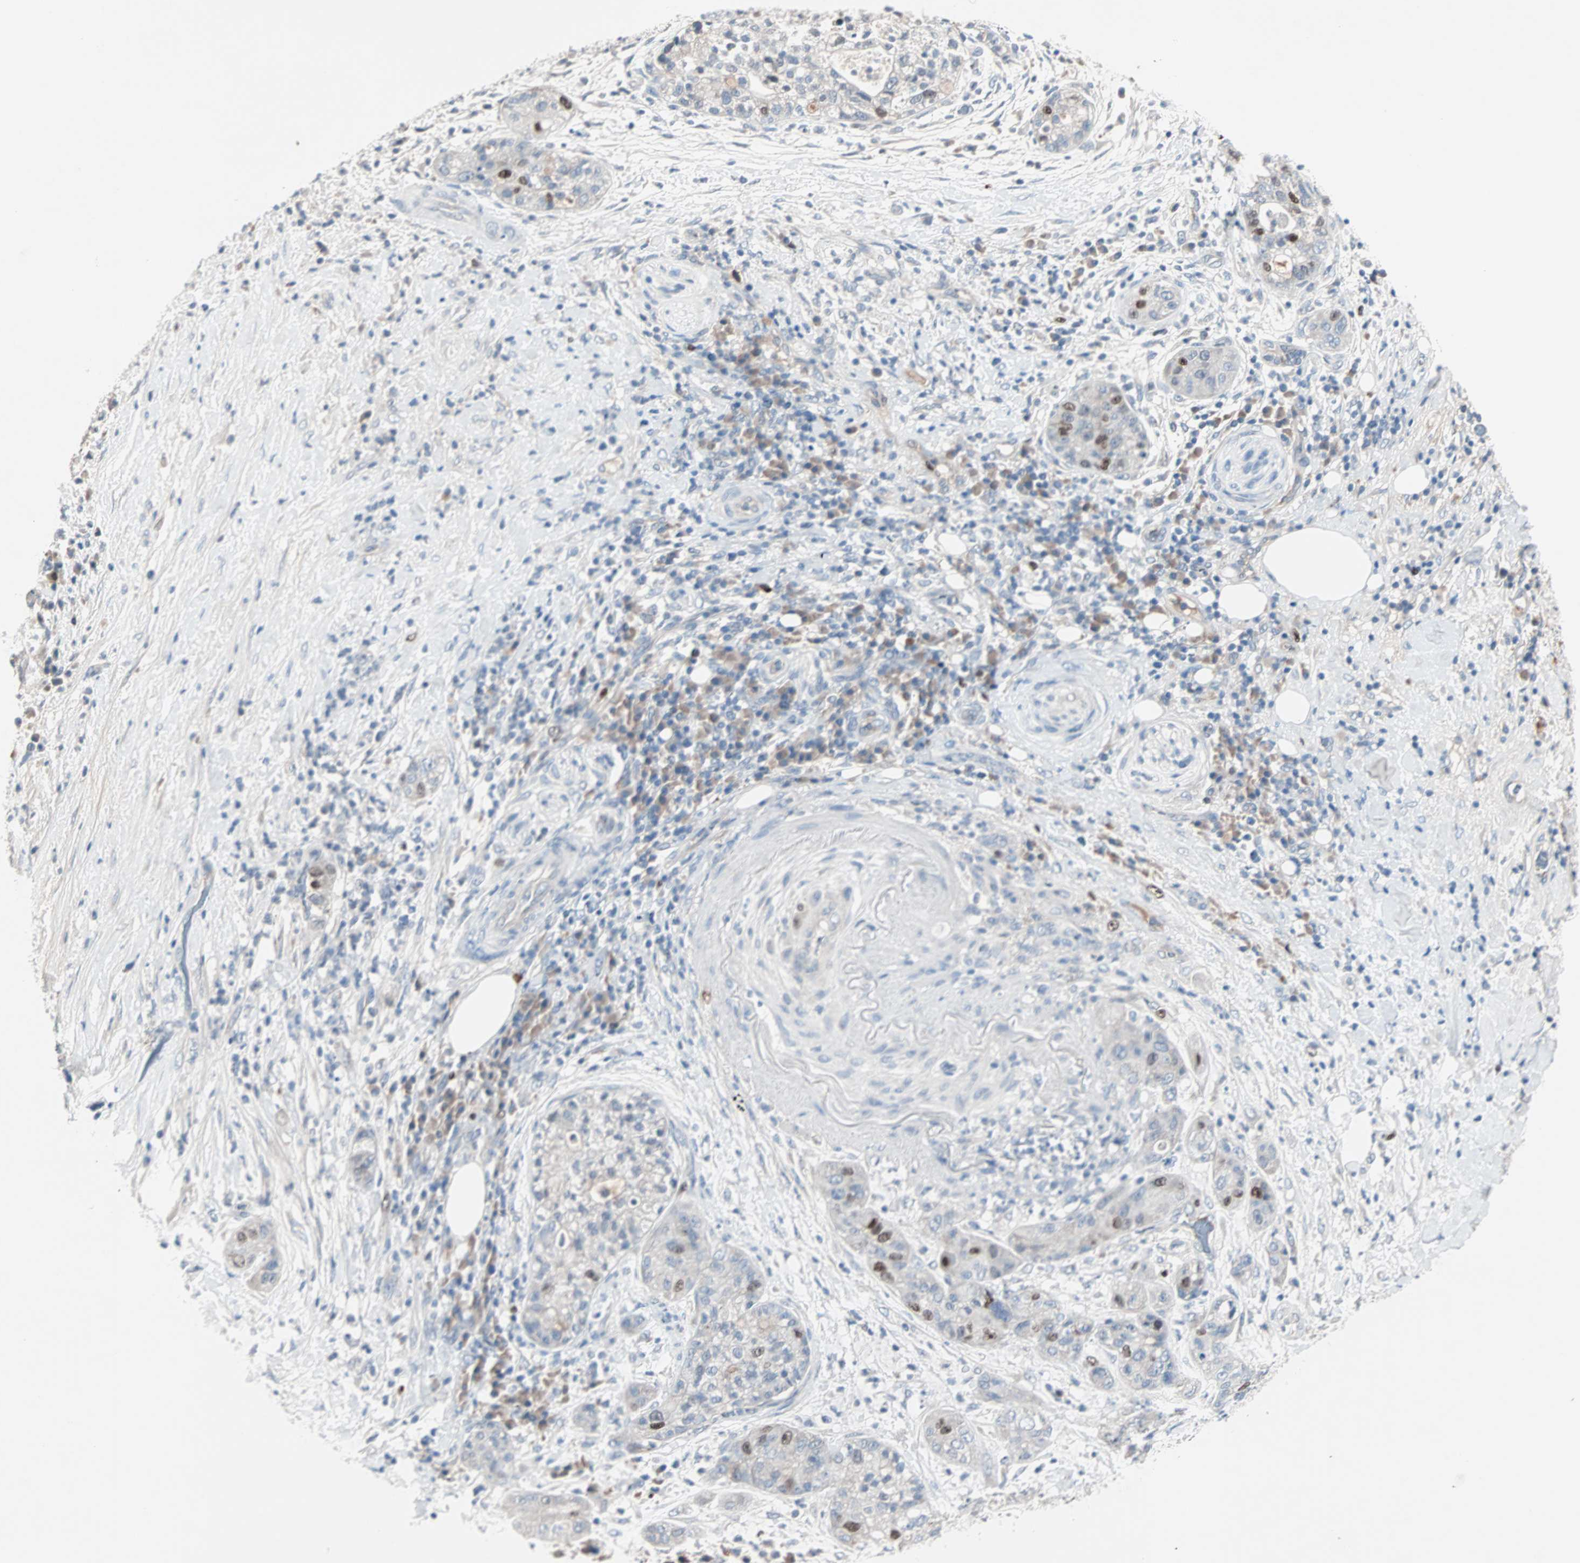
{"staining": {"intensity": "moderate", "quantity": "<25%", "location": "nuclear"}, "tissue": "pancreatic cancer", "cell_type": "Tumor cells", "image_type": "cancer", "snomed": [{"axis": "morphology", "description": "Adenocarcinoma, NOS"}, {"axis": "topography", "description": "Pancreas"}], "caption": "Immunohistochemical staining of pancreatic cancer (adenocarcinoma) demonstrates moderate nuclear protein staining in about <25% of tumor cells. Nuclei are stained in blue.", "gene": "CCNE2", "patient": {"sex": "female", "age": 78}}